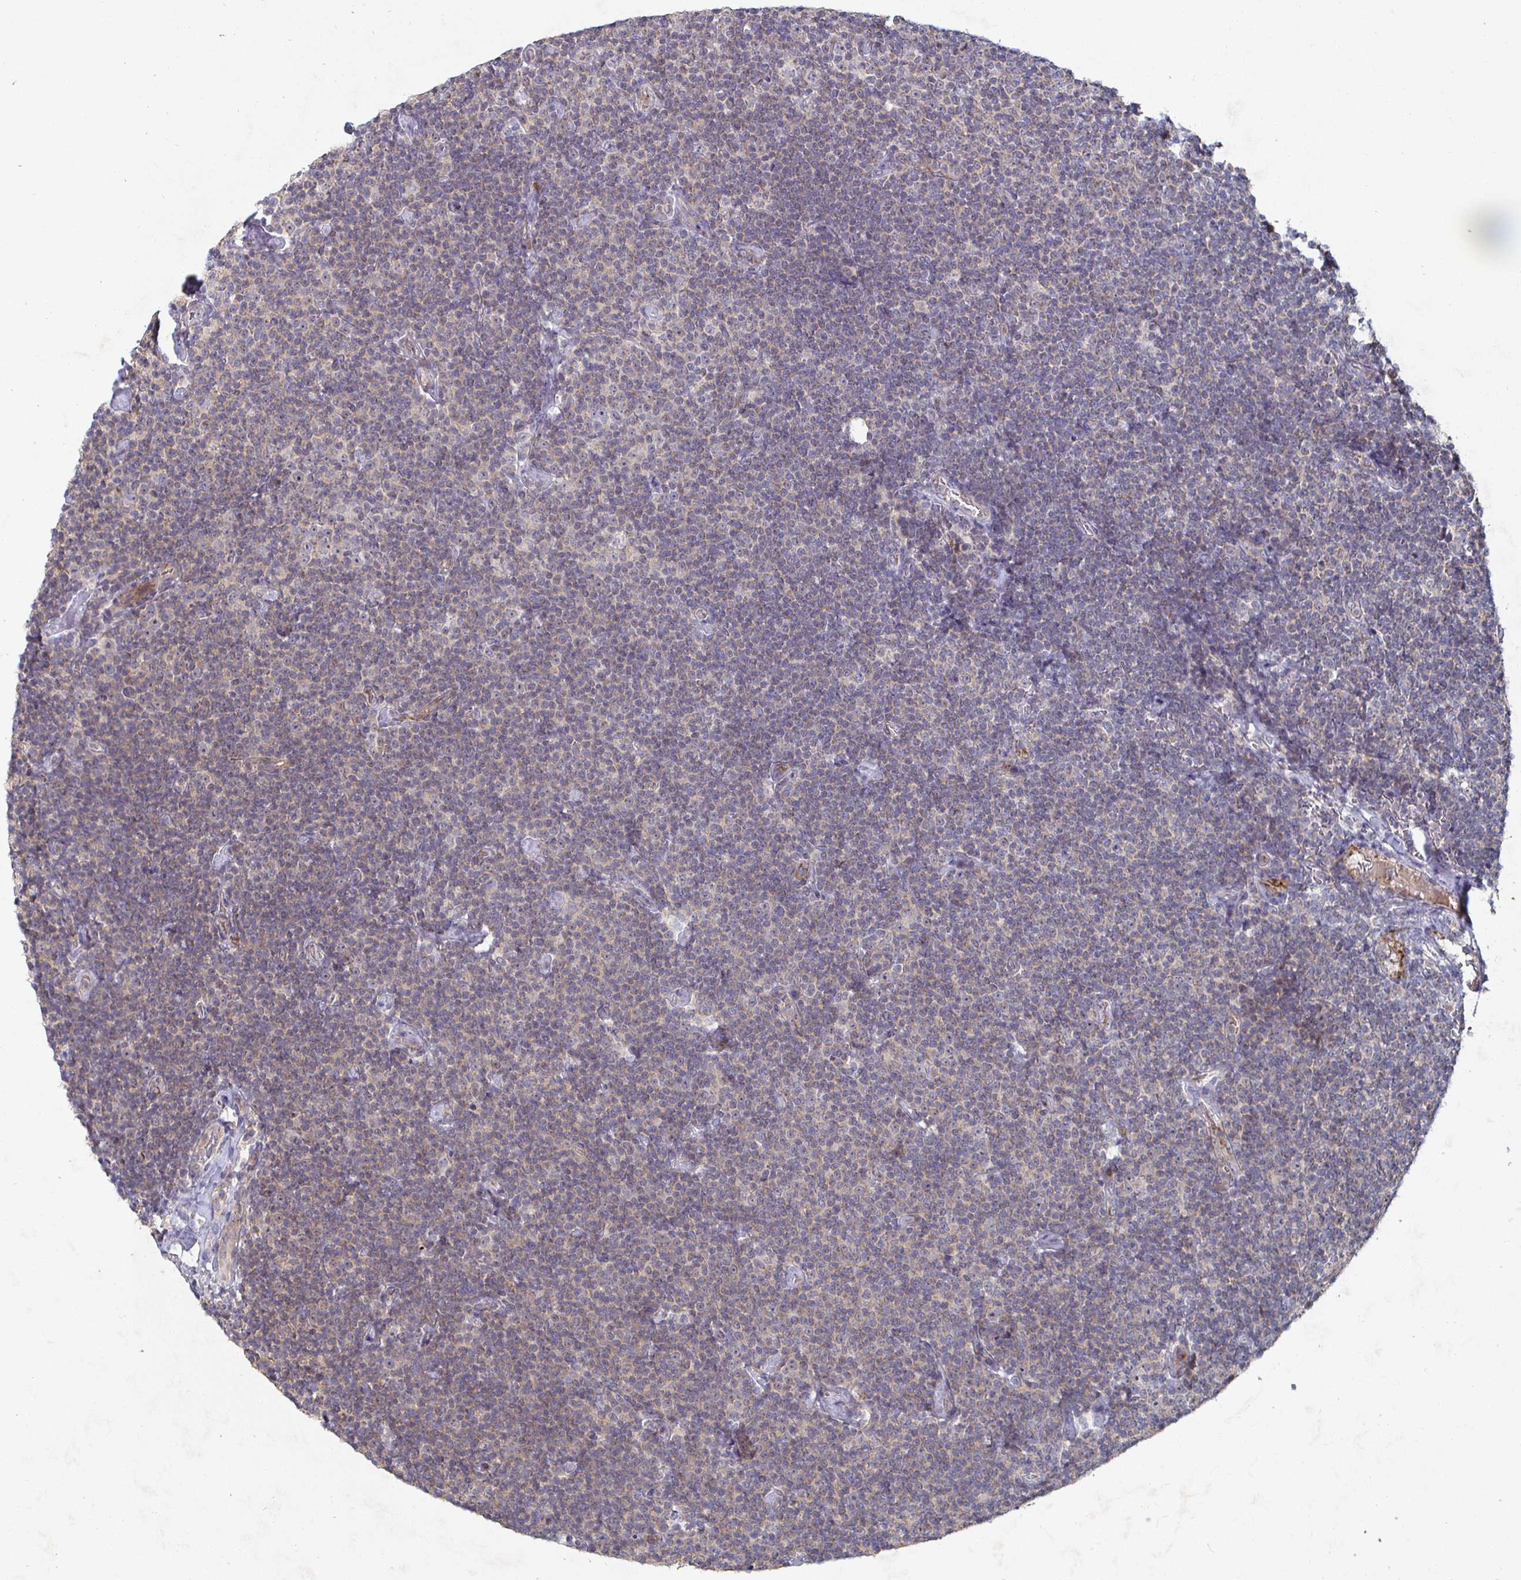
{"staining": {"intensity": "negative", "quantity": "none", "location": "none"}, "tissue": "lymphoma", "cell_type": "Tumor cells", "image_type": "cancer", "snomed": [{"axis": "morphology", "description": "Malignant lymphoma, non-Hodgkin's type, Low grade"}, {"axis": "topography", "description": "Lymph node"}], "caption": "High magnification brightfield microscopy of low-grade malignant lymphoma, non-Hodgkin's type stained with DAB (brown) and counterstained with hematoxylin (blue): tumor cells show no significant positivity.", "gene": "NRSN1", "patient": {"sex": "male", "age": 81}}